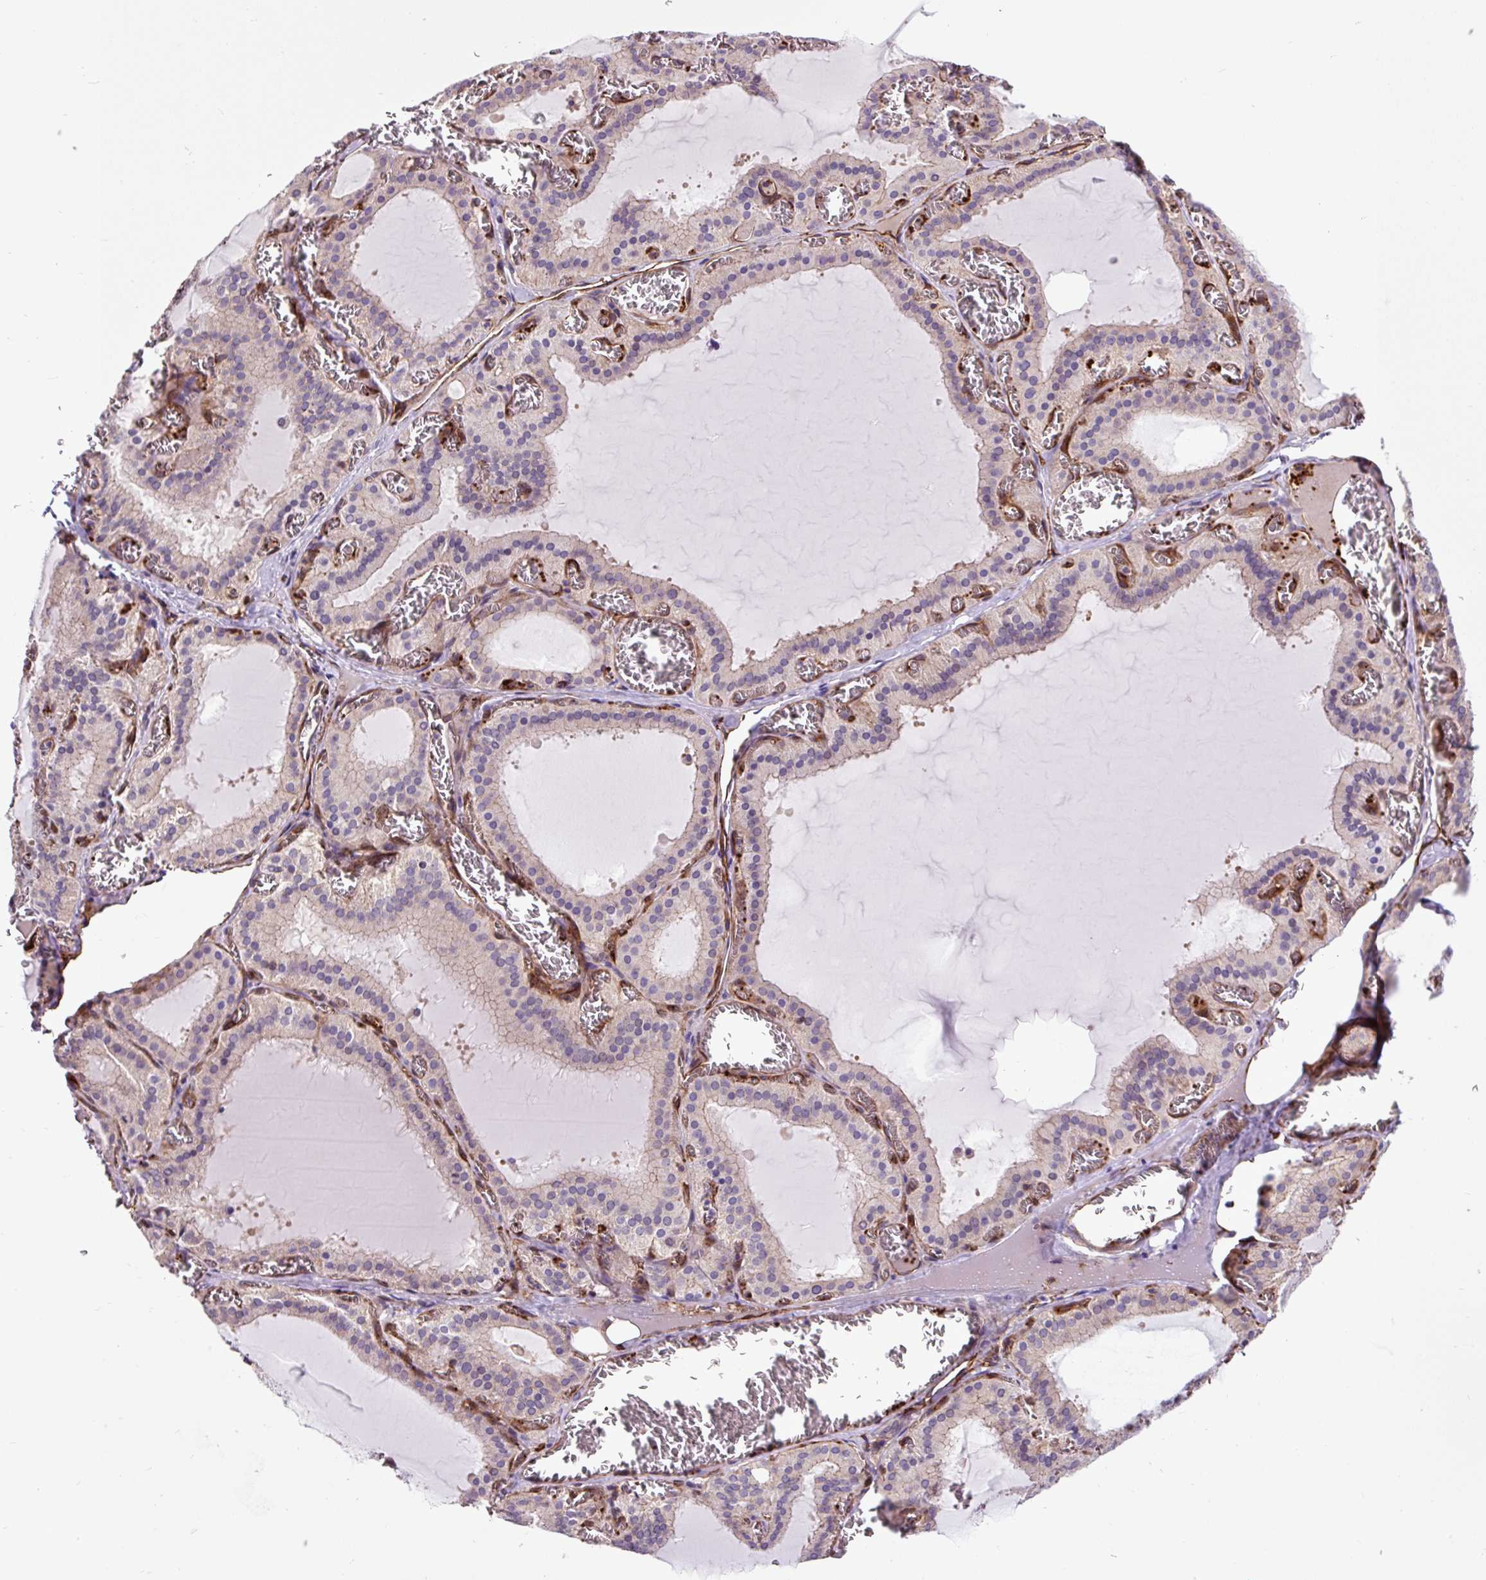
{"staining": {"intensity": "weak", "quantity": "25%-75%", "location": "cytoplasmic/membranous"}, "tissue": "thyroid gland", "cell_type": "Glandular cells", "image_type": "normal", "snomed": [{"axis": "morphology", "description": "Normal tissue, NOS"}, {"axis": "topography", "description": "Thyroid gland"}], "caption": "Unremarkable thyroid gland exhibits weak cytoplasmic/membranous positivity in approximately 25%-75% of glandular cells, visualized by immunohistochemistry. (Brightfield microscopy of DAB IHC at high magnification).", "gene": "PCDHGB3", "patient": {"sex": "female", "age": 30}}